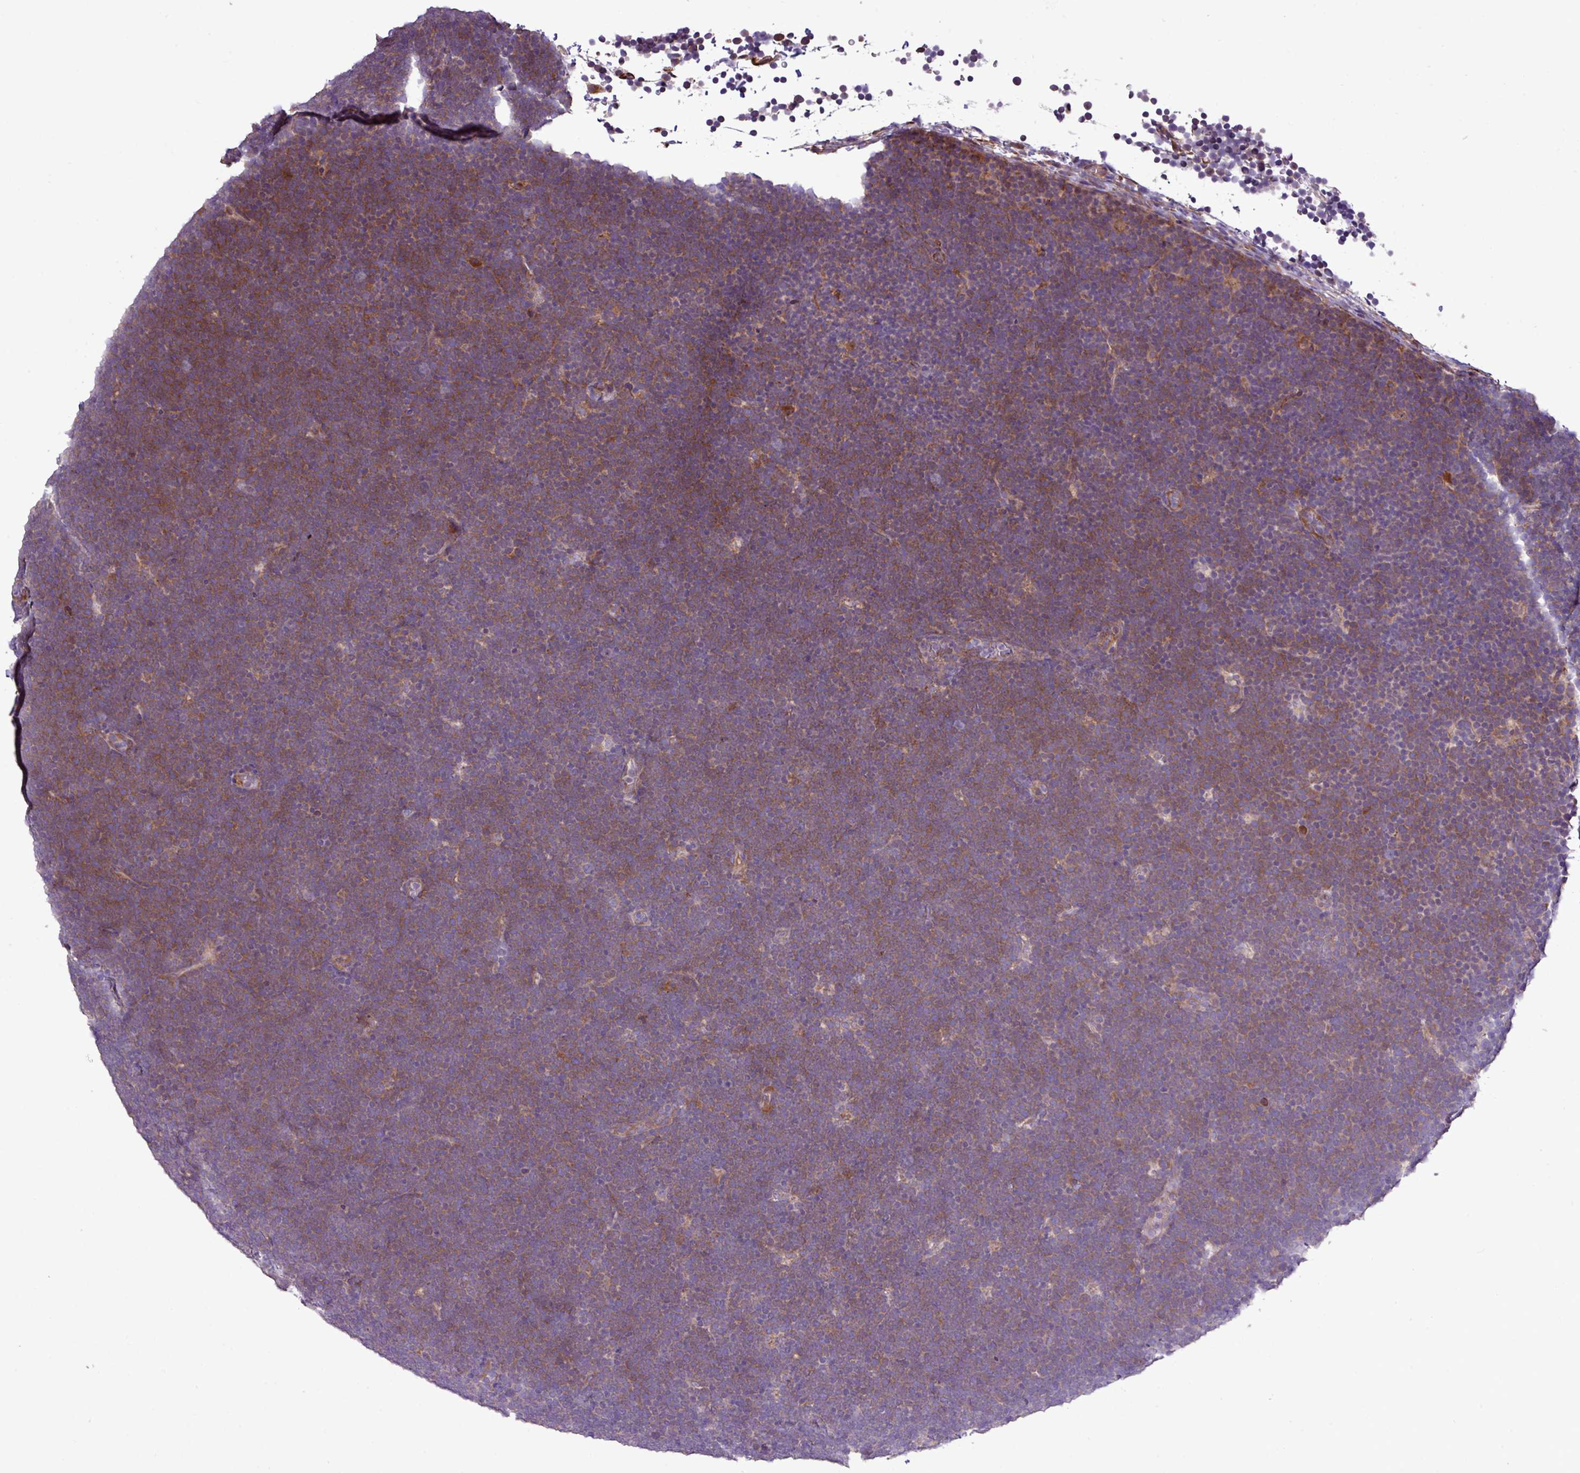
{"staining": {"intensity": "moderate", "quantity": ">75%", "location": "cytoplasmic/membranous"}, "tissue": "lymphoma", "cell_type": "Tumor cells", "image_type": "cancer", "snomed": [{"axis": "morphology", "description": "Malignant lymphoma, non-Hodgkin's type, High grade"}, {"axis": "topography", "description": "Lymph node"}], "caption": "Immunohistochemical staining of high-grade malignant lymphoma, non-Hodgkin's type displays medium levels of moderate cytoplasmic/membranous protein expression in approximately >75% of tumor cells.", "gene": "MEGF6", "patient": {"sex": "male", "age": 13}}